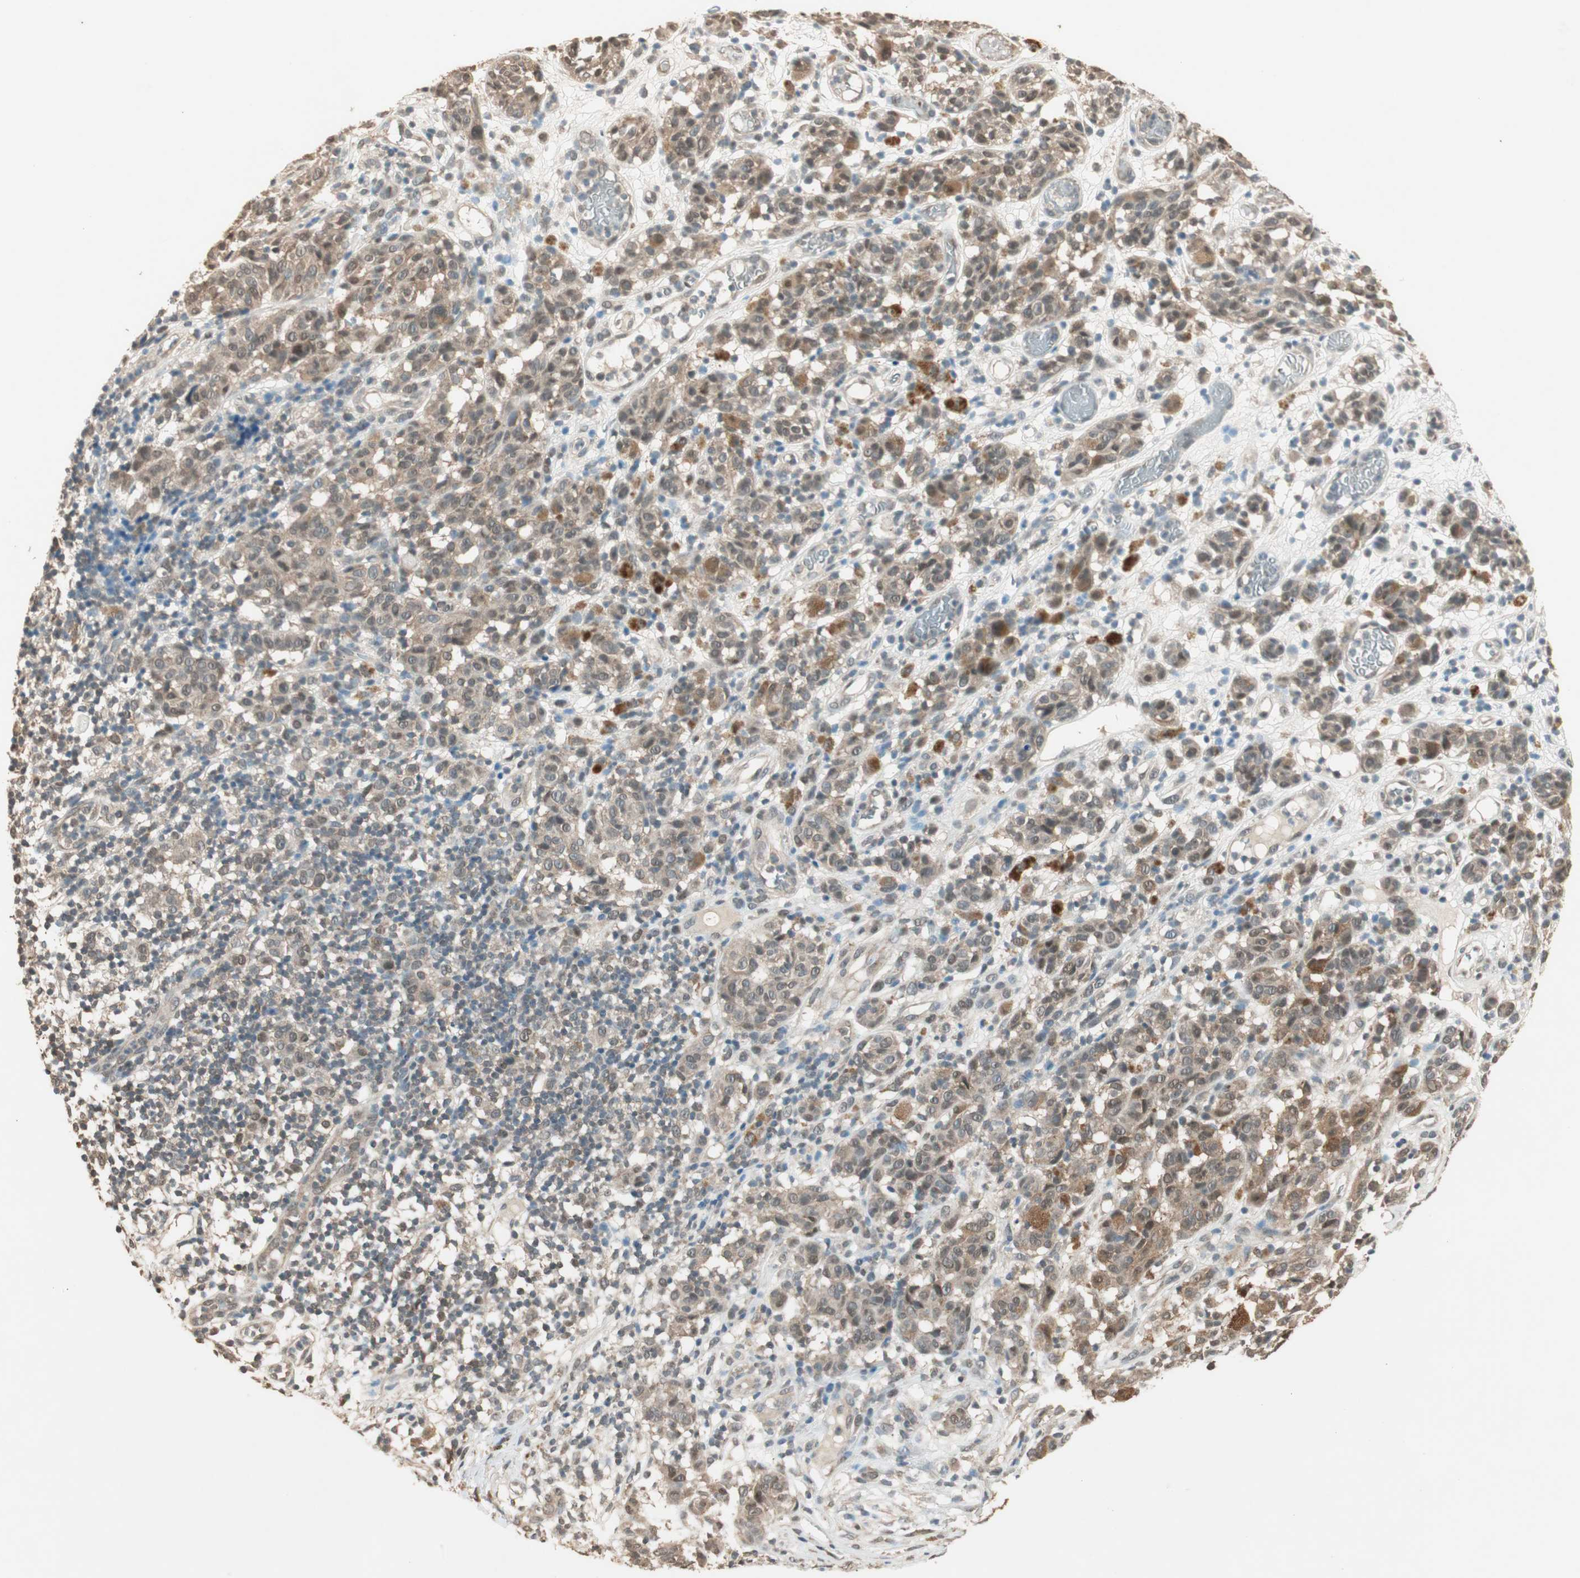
{"staining": {"intensity": "weak", "quantity": ">75%", "location": "cytoplasmic/membranous"}, "tissue": "melanoma", "cell_type": "Tumor cells", "image_type": "cancer", "snomed": [{"axis": "morphology", "description": "Malignant melanoma, NOS"}, {"axis": "topography", "description": "Skin"}], "caption": "About >75% of tumor cells in malignant melanoma display weak cytoplasmic/membranous protein positivity as visualized by brown immunohistochemical staining.", "gene": "USP5", "patient": {"sex": "female", "age": 46}}